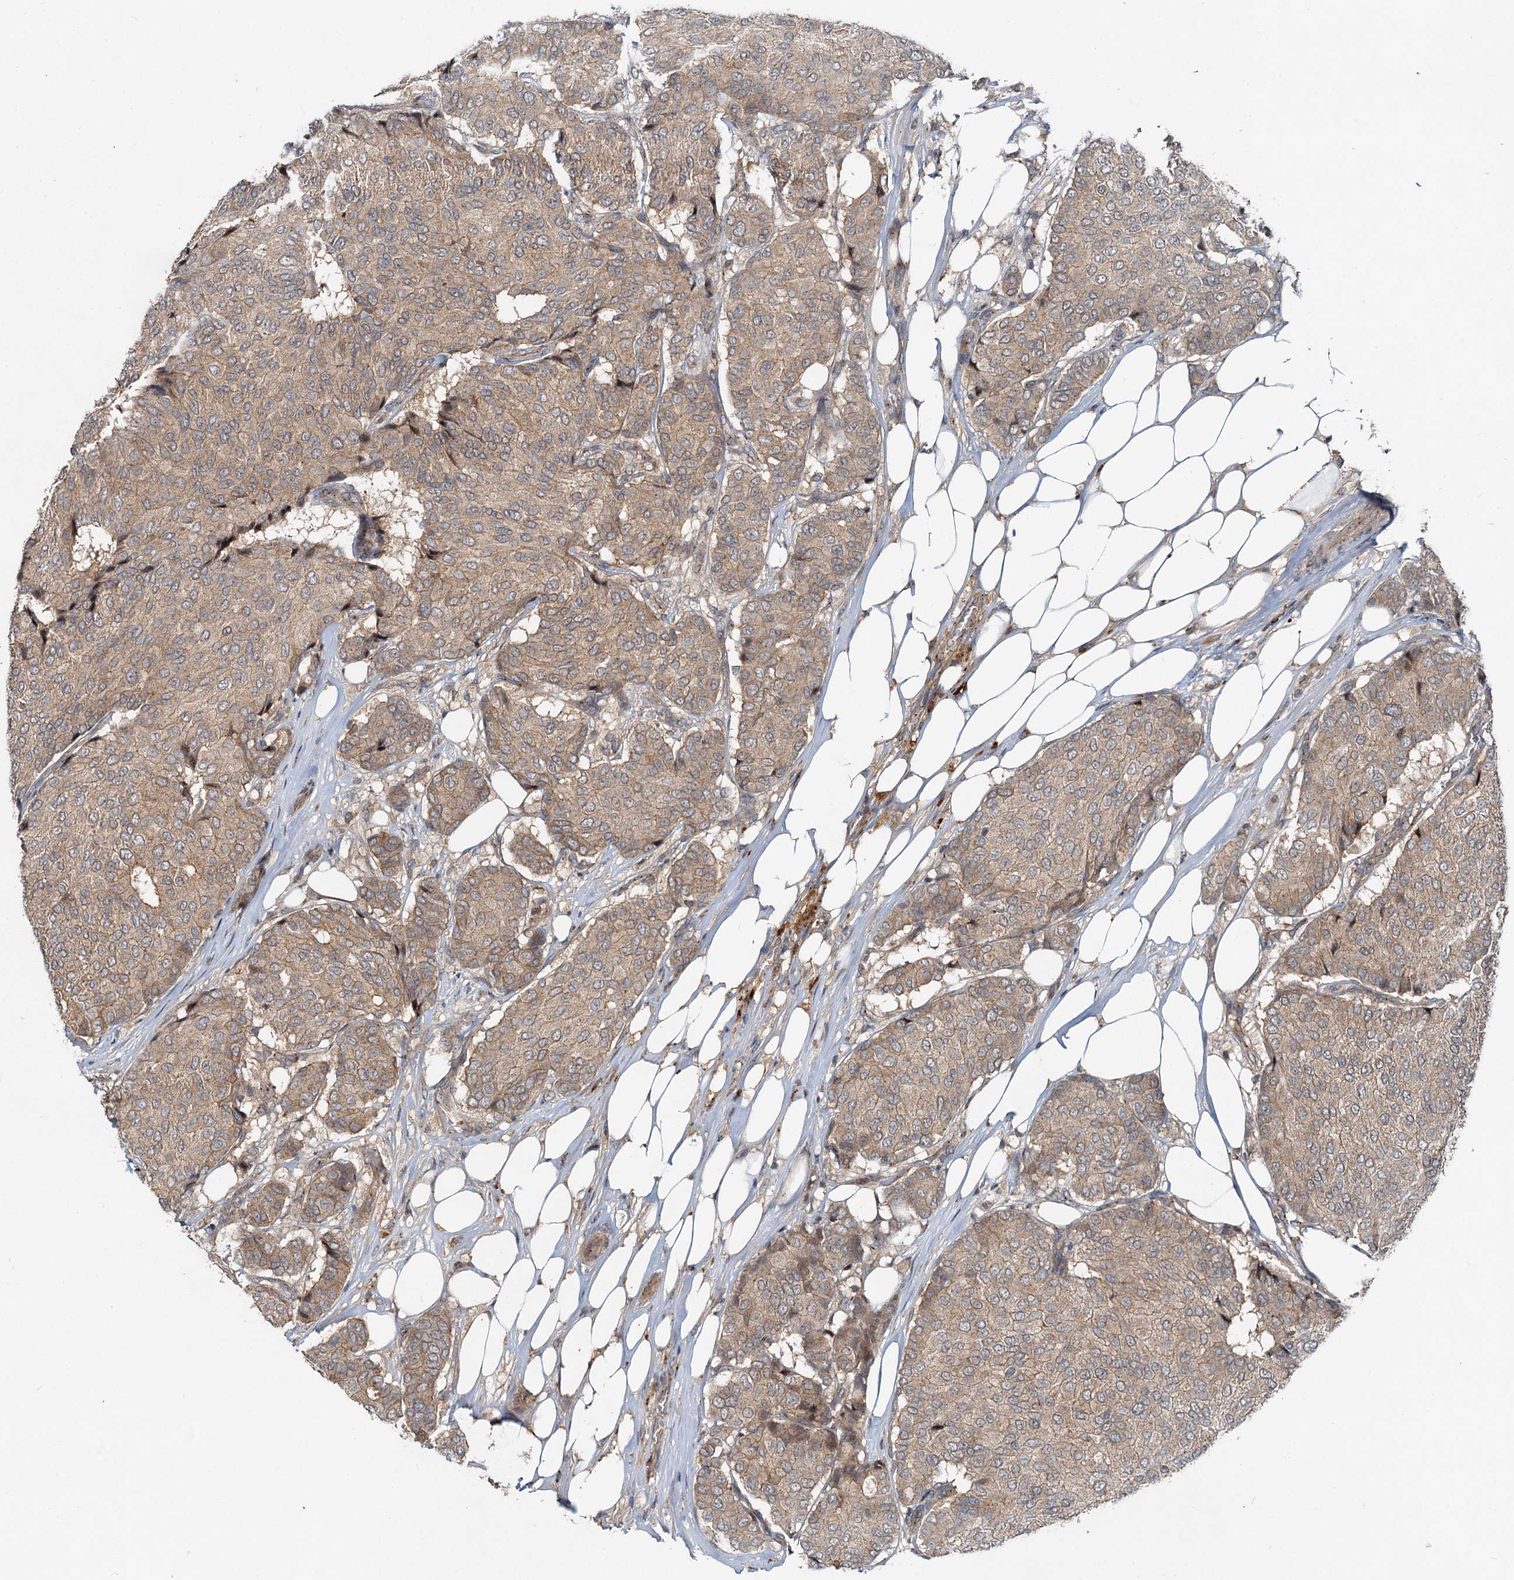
{"staining": {"intensity": "weak", "quantity": ">75%", "location": "cytoplasmic/membranous"}, "tissue": "breast cancer", "cell_type": "Tumor cells", "image_type": "cancer", "snomed": [{"axis": "morphology", "description": "Duct carcinoma"}, {"axis": "topography", "description": "Breast"}], "caption": "DAB immunohistochemical staining of breast intraductal carcinoma exhibits weak cytoplasmic/membranous protein expression in about >75% of tumor cells.", "gene": "CEP68", "patient": {"sex": "female", "age": 75}}